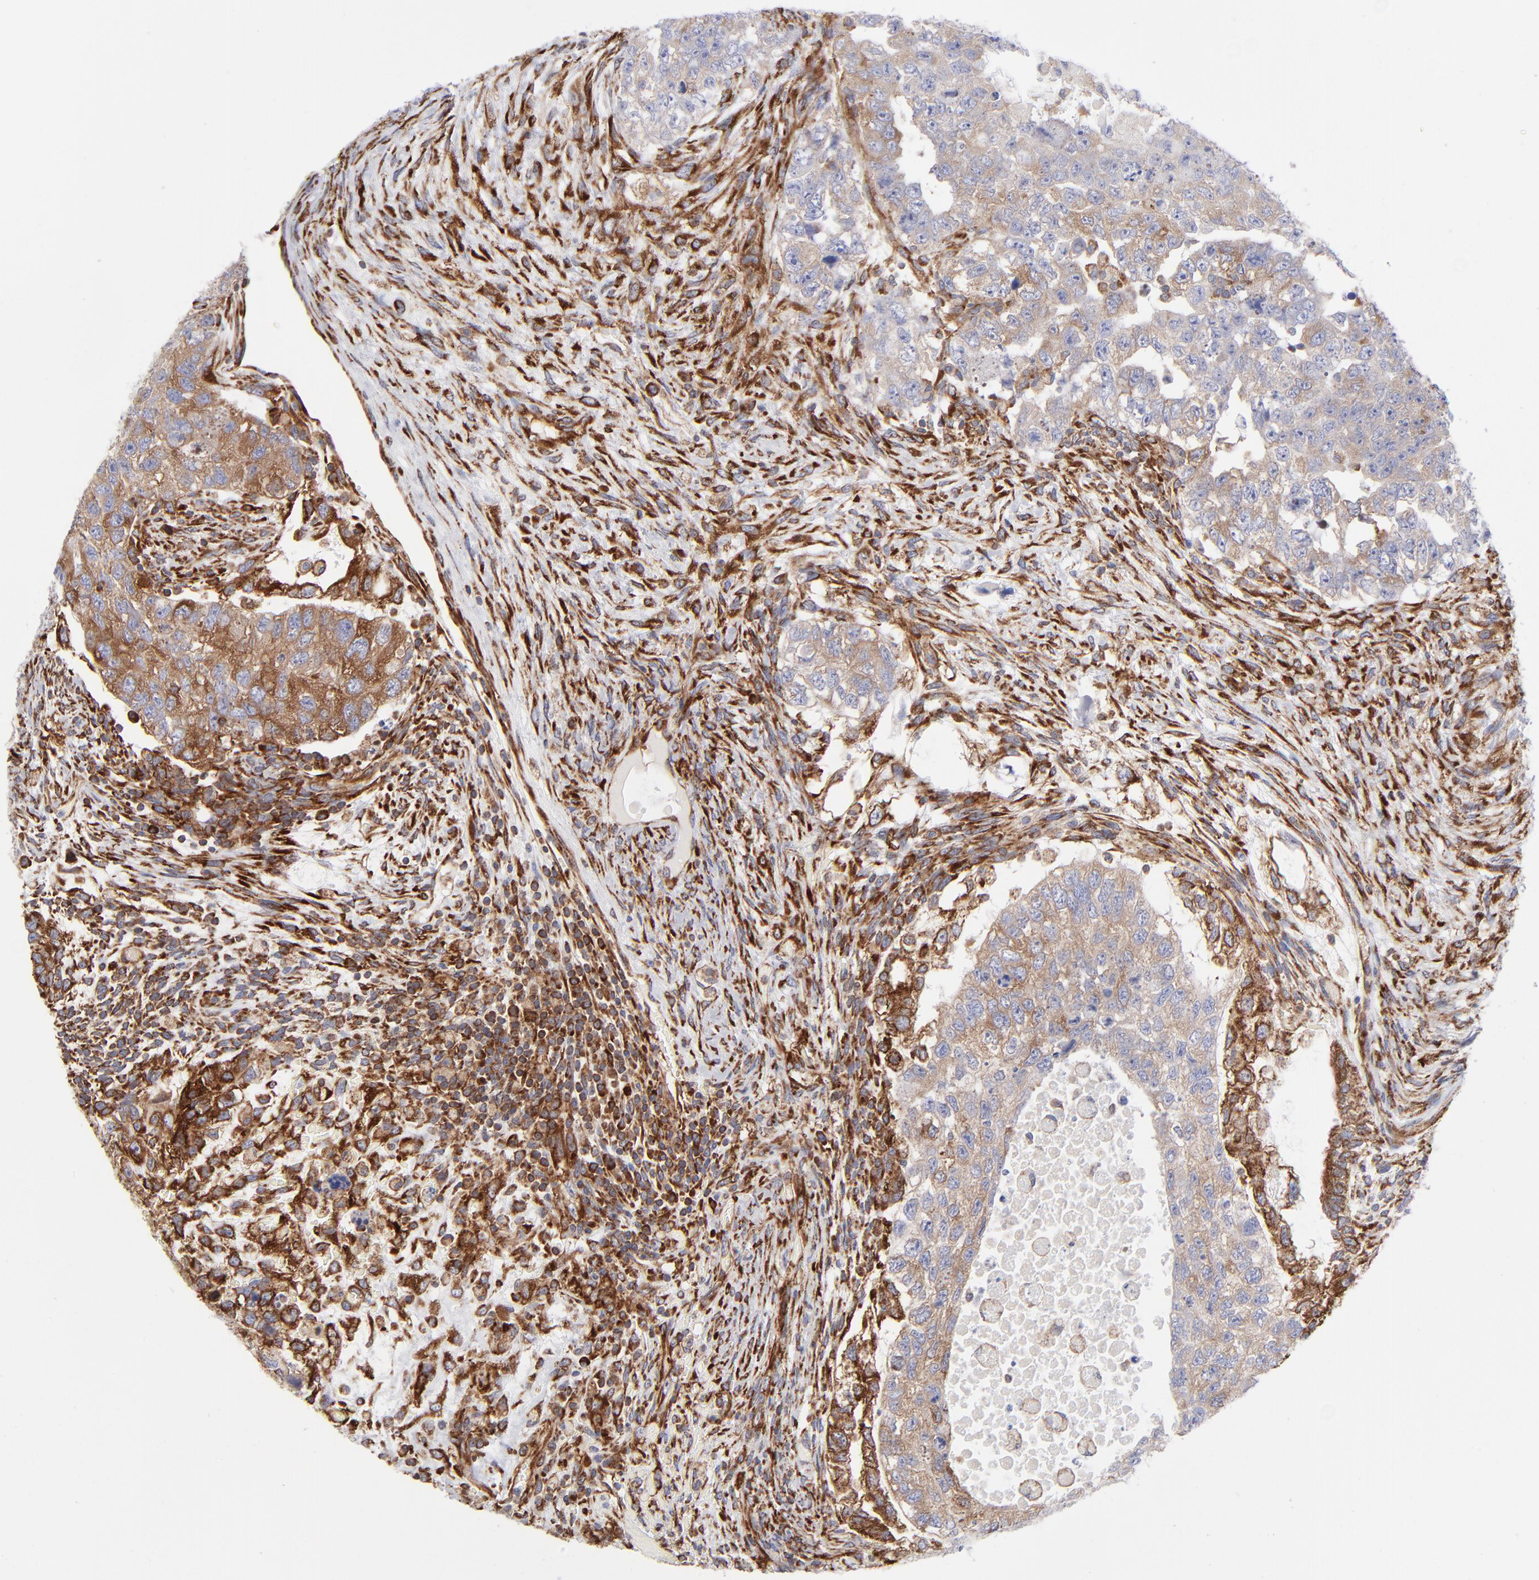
{"staining": {"intensity": "moderate", "quantity": ">75%", "location": "cytoplasmic/membranous"}, "tissue": "testis cancer", "cell_type": "Tumor cells", "image_type": "cancer", "snomed": [{"axis": "morphology", "description": "Carcinoma, Embryonal, NOS"}, {"axis": "topography", "description": "Testis"}], "caption": "This is a micrograph of immunohistochemistry staining of testis embryonal carcinoma, which shows moderate staining in the cytoplasmic/membranous of tumor cells.", "gene": "EIF2AK2", "patient": {"sex": "male", "age": 36}}